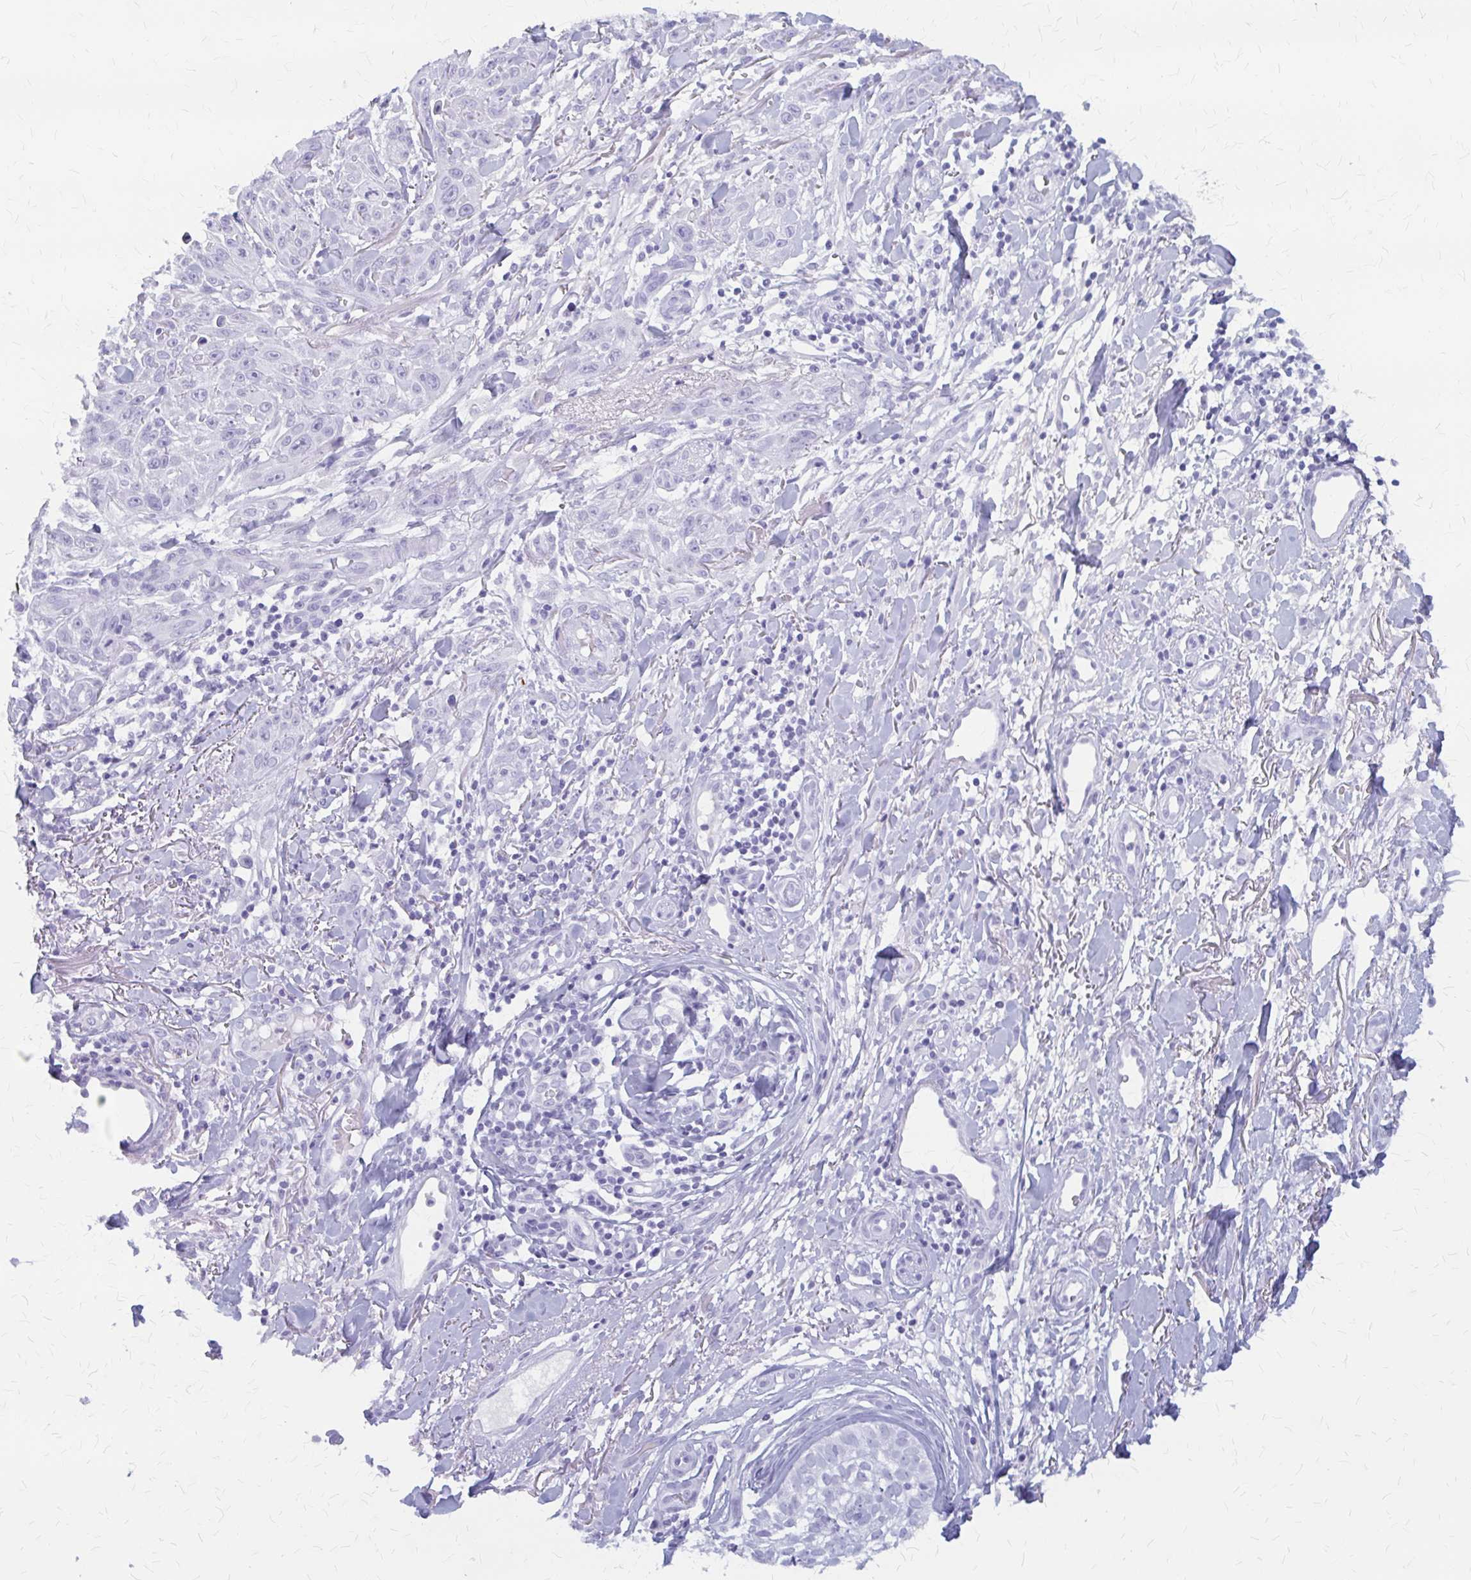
{"staining": {"intensity": "negative", "quantity": "none", "location": "none"}, "tissue": "skin cancer", "cell_type": "Tumor cells", "image_type": "cancer", "snomed": [{"axis": "morphology", "description": "Squamous cell carcinoma, NOS"}, {"axis": "topography", "description": "Skin"}], "caption": "There is no significant expression in tumor cells of skin cancer (squamous cell carcinoma).", "gene": "KLHDC7A", "patient": {"sex": "male", "age": 86}}